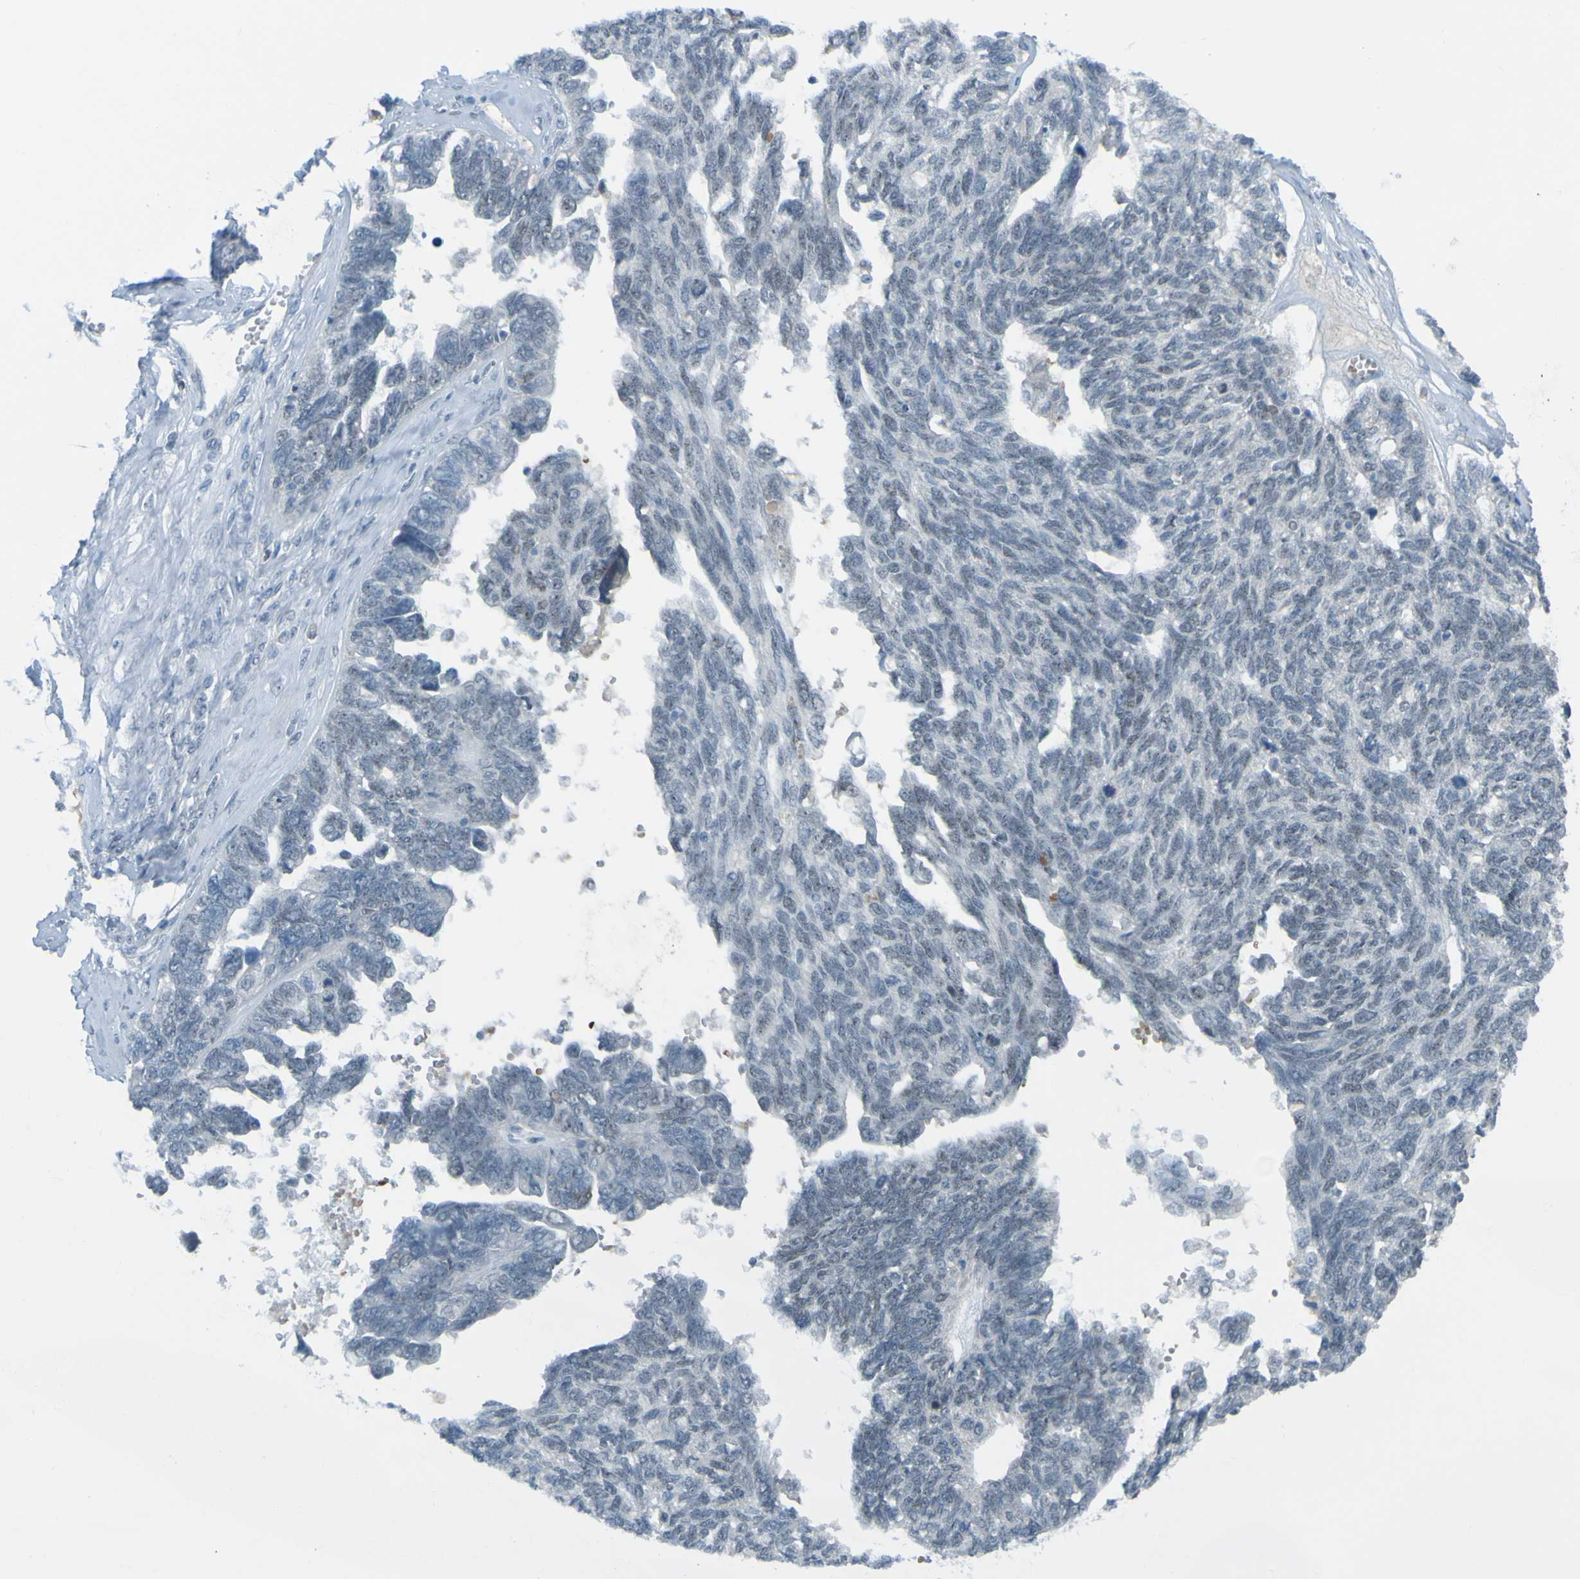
{"staining": {"intensity": "negative", "quantity": "none", "location": "none"}, "tissue": "ovarian cancer", "cell_type": "Tumor cells", "image_type": "cancer", "snomed": [{"axis": "morphology", "description": "Cystadenocarcinoma, serous, NOS"}, {"axis": "topography", "description": "Ovary"}], "caption": "Immunohistochemical staining of serous cystadenocarcinoma (ovarian) shows no significant positivity in tumor cells.", "gene": "USP36", "patient": {"sex": "female", "age": 79}}